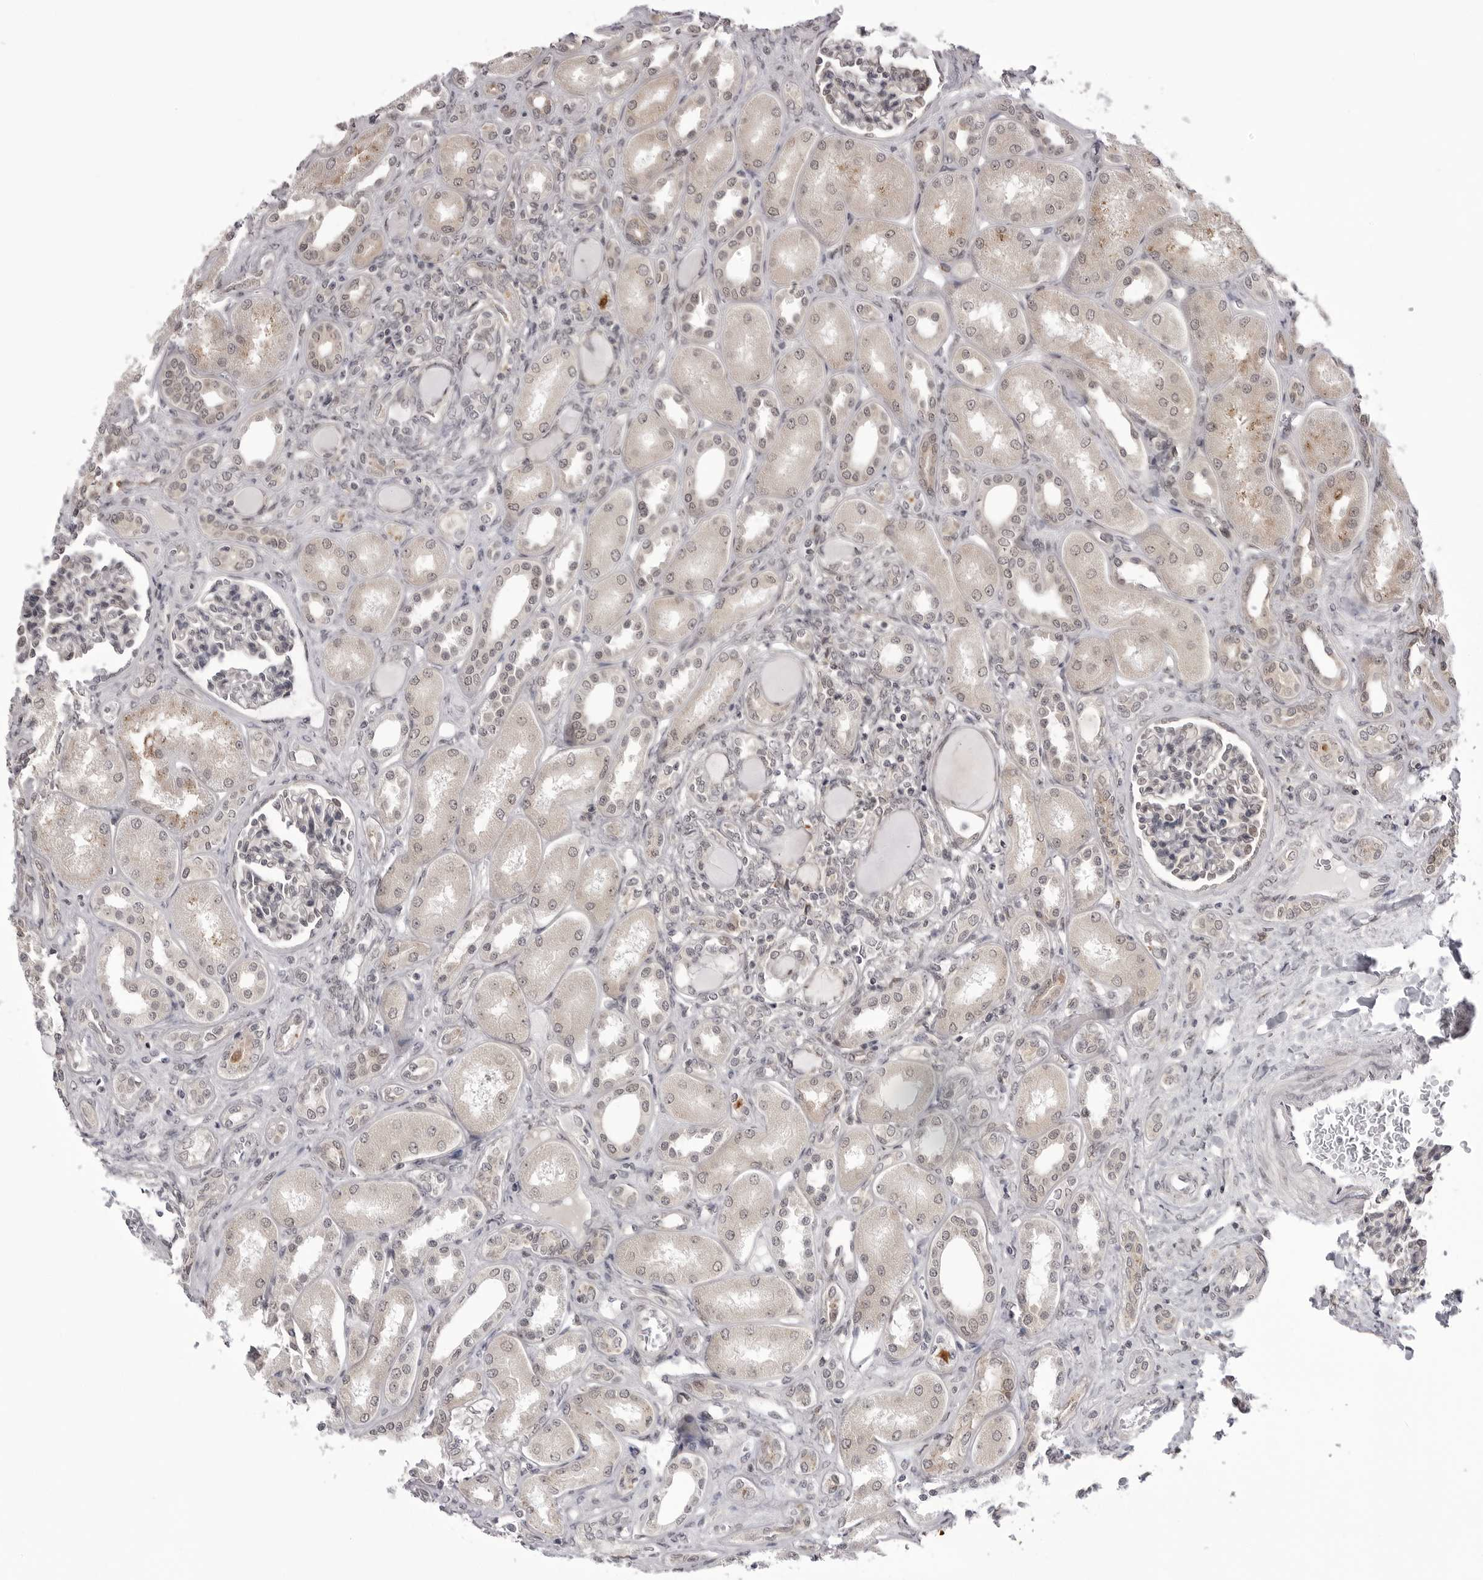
{"staining": {"intensity": "weak", "quantity": "<25%", "location": "cytoplasmic/membranous"}, "tissue": "kidney", "cell_type": "Cells in glomeruli", "image_type": "normal", "snomed": [{"axis": "morphology", "description": "Normal tissue, NOS"}, {"axis": "topography", "description": "Kidney"}], "caption": "This is an immunohistochemistry (IHC) micrograph of normal kidney. There is no positivity in cells in glomeruli.", "gene": "PTK2B", "patient": {"sex": "male", "age": 7}}